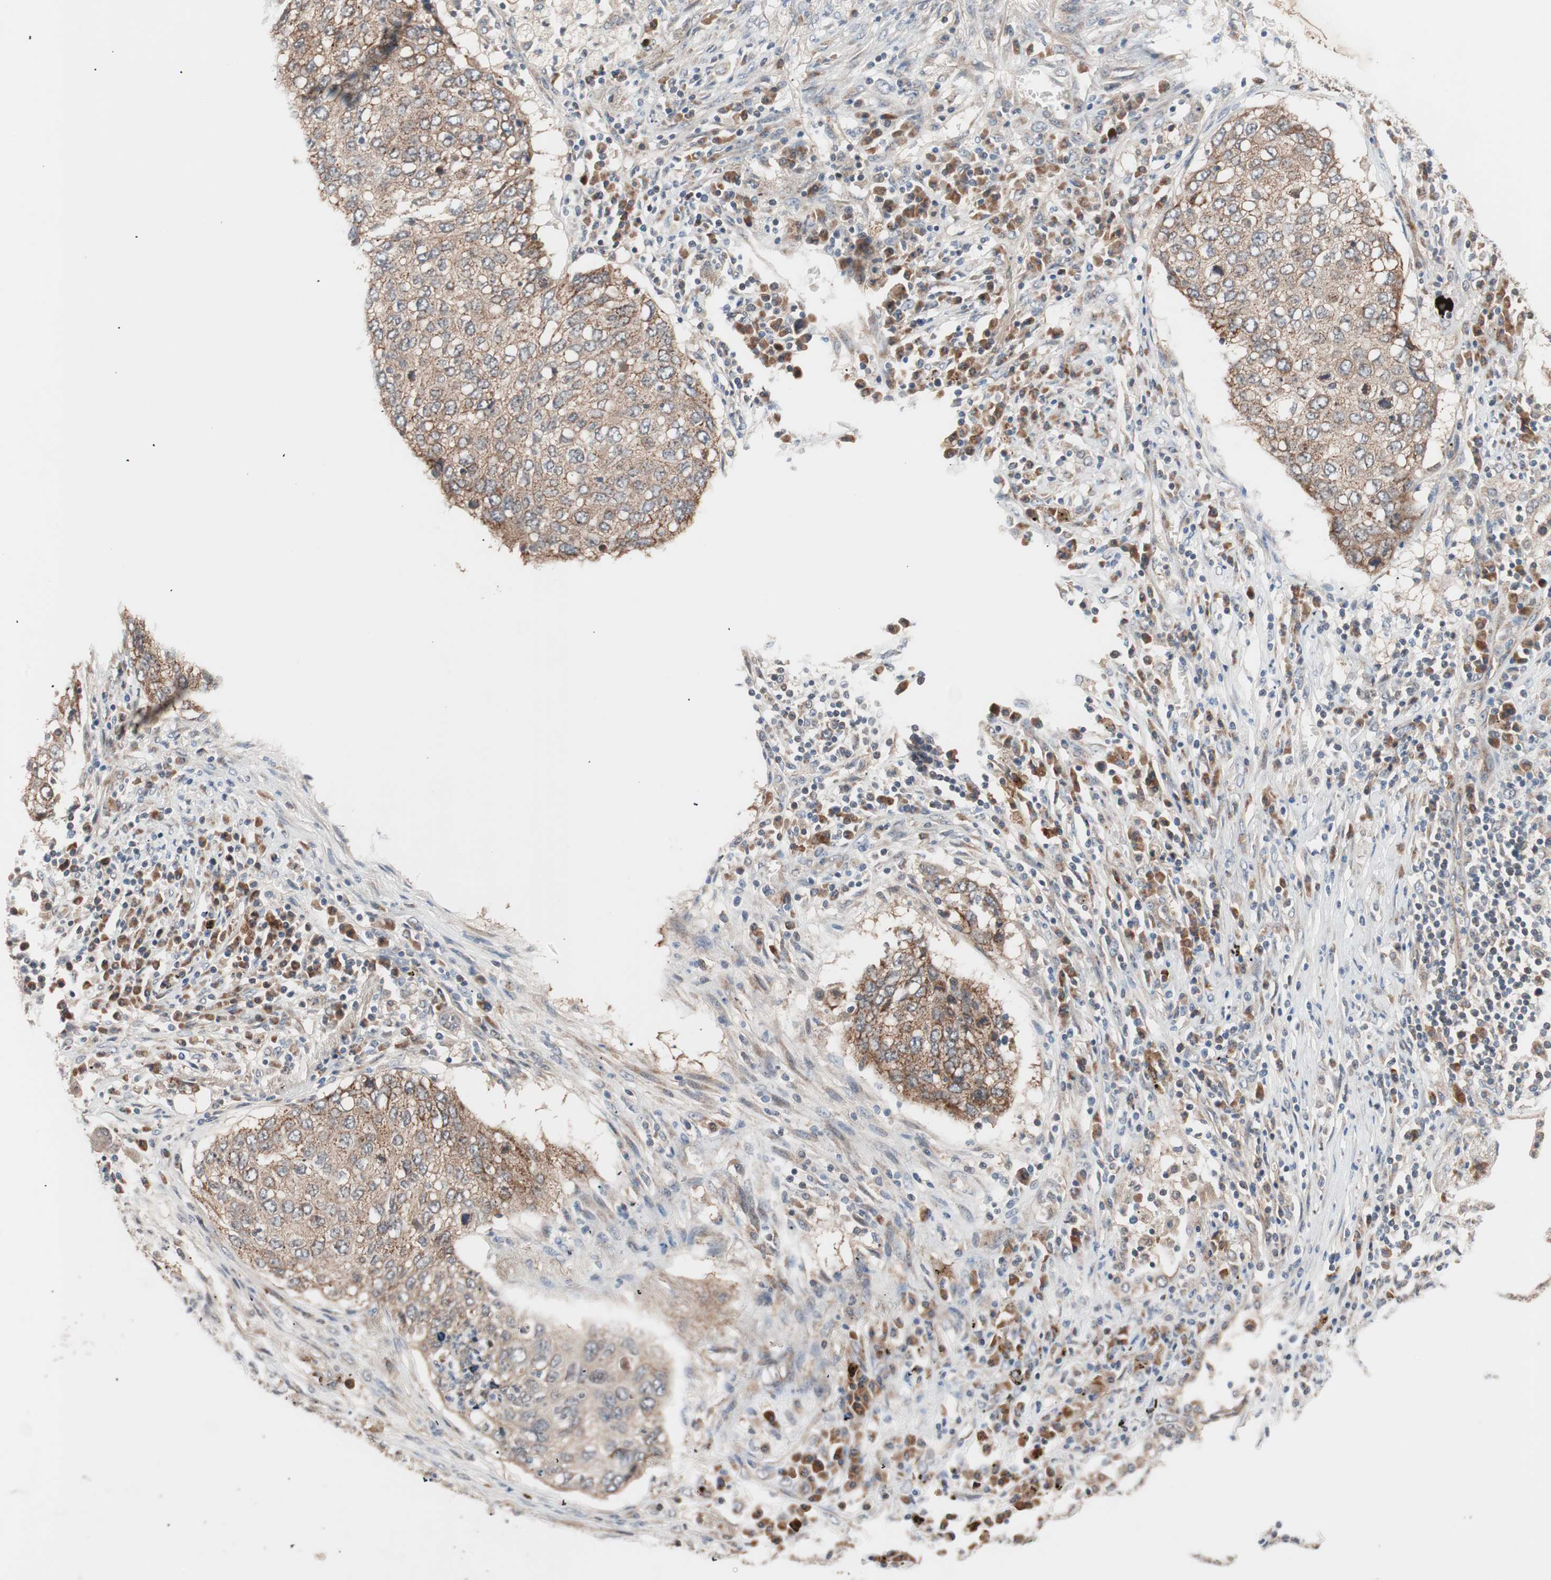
{"staining": {"intensity": "moderate", "quantity": ">75%", "location": "cytoplasmic/membranous"}, "tissue": "lung cancer", "cell_type": "Tumor cells", "image_type": "cancer", "snomed": [{"axis": "morphology", "description": "Squamous cell carcinoma, NOS"}, {"axis": "topography", "description": "Lung"}], "caption": "The photomicrograph shows immunohistochemical staining of lung cancer (squamous cell carcinoma). There is moderate cytoplasmic/membranous expression is identified in about >75% of tumor cells.", "gene": "HMBS", "patient": {"sex": "female", "age": 63}}